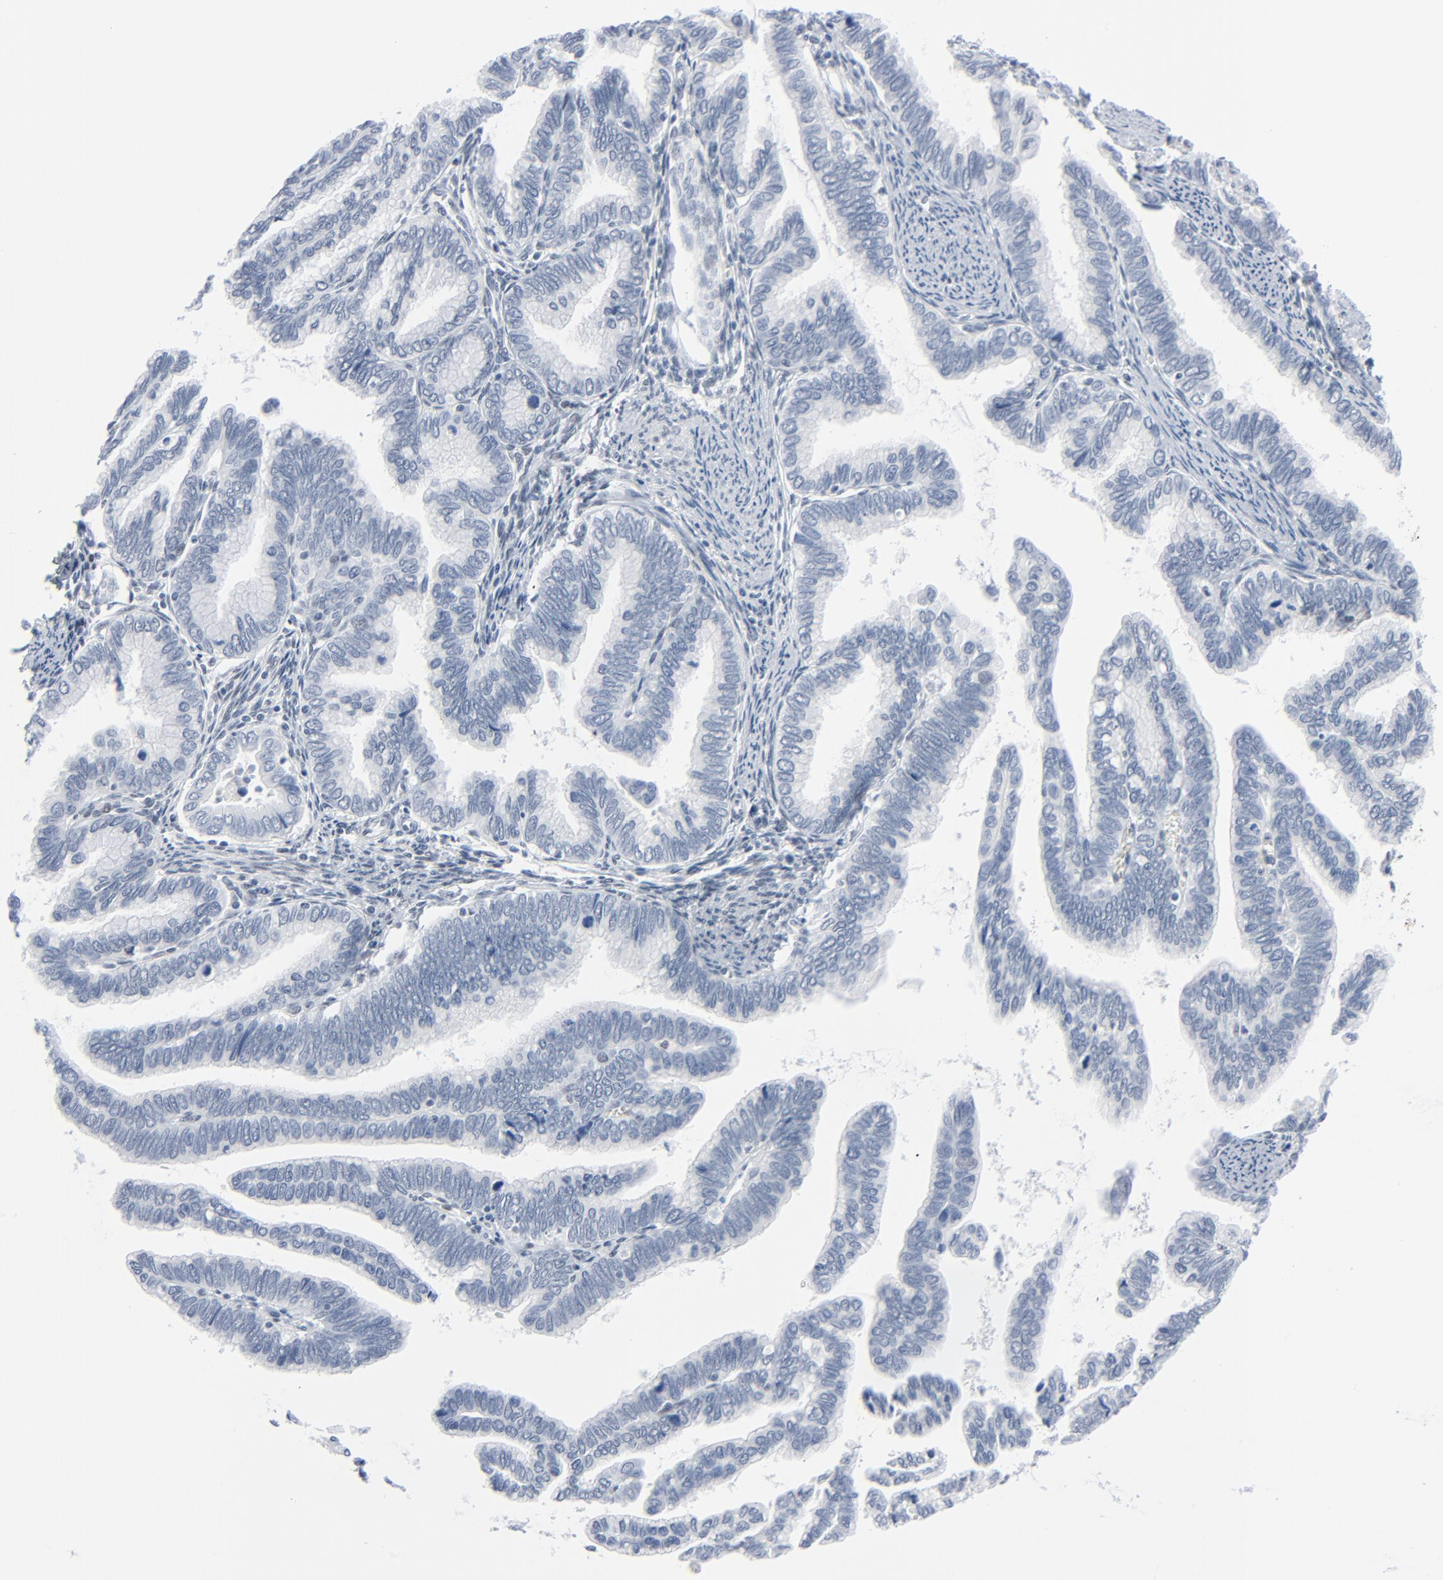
{"staining": {"intensity": "negative", "quantity": "none", "location": "none"}, "tissue": "cervical cancer", "cell_type": "Tumor cells", "image_type": "cancer", "snomed": [{"axis": "morphology", "description": "Adenocarcinoma, NOS"}, {"axis": "topography", "description": "Cervix"}], "caption": "Image shows no significant protein expression in tumor cells of adenocarcinoma (cervical).", "gene": "SIRT1", "patient": {"sex": "female", "age": 49}}